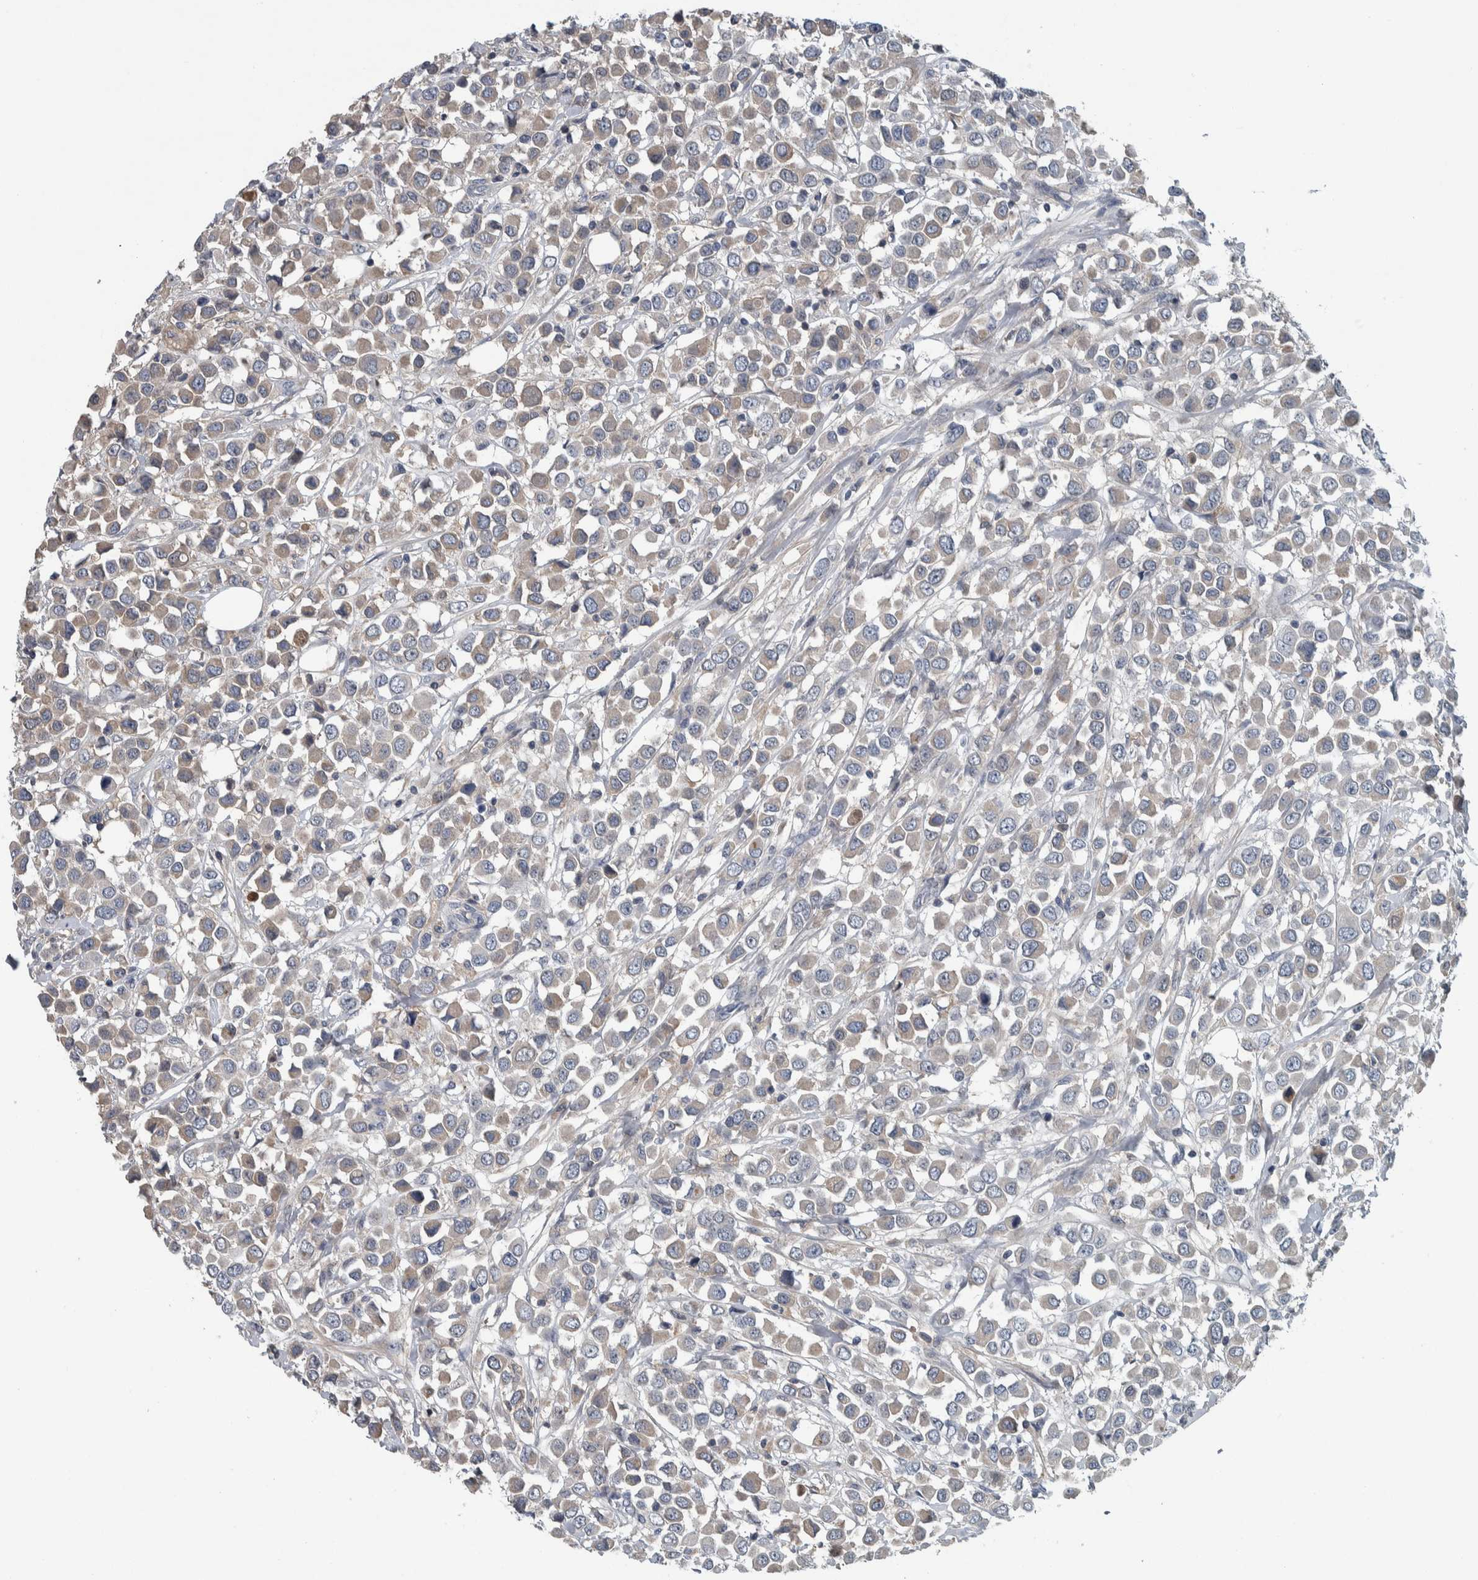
{"staining": {"intensity": "weak", "quantity": "25%-75%", "location": "cytoplasmic/membranous"}, "tissue": "breast cancer", "cell_type": "Tumor cells", "image_type": "cancer", "snomed": [{"axis": "morphology", "description": "Duct carcinoma"}, {"axis": "topography", "description": "Breast"}], "caption": "Immunohistochemistry of breast cancer (intraductal carcinoma) displays low levels of weak cytoplasmic/membranous staining in about 25%-75% of tumor cells. The protein of interest is shown in brown color, while the nuclei are stained blue.", "gene": "SERPINC1", "patient": {"sex": "female", "age": 61}}